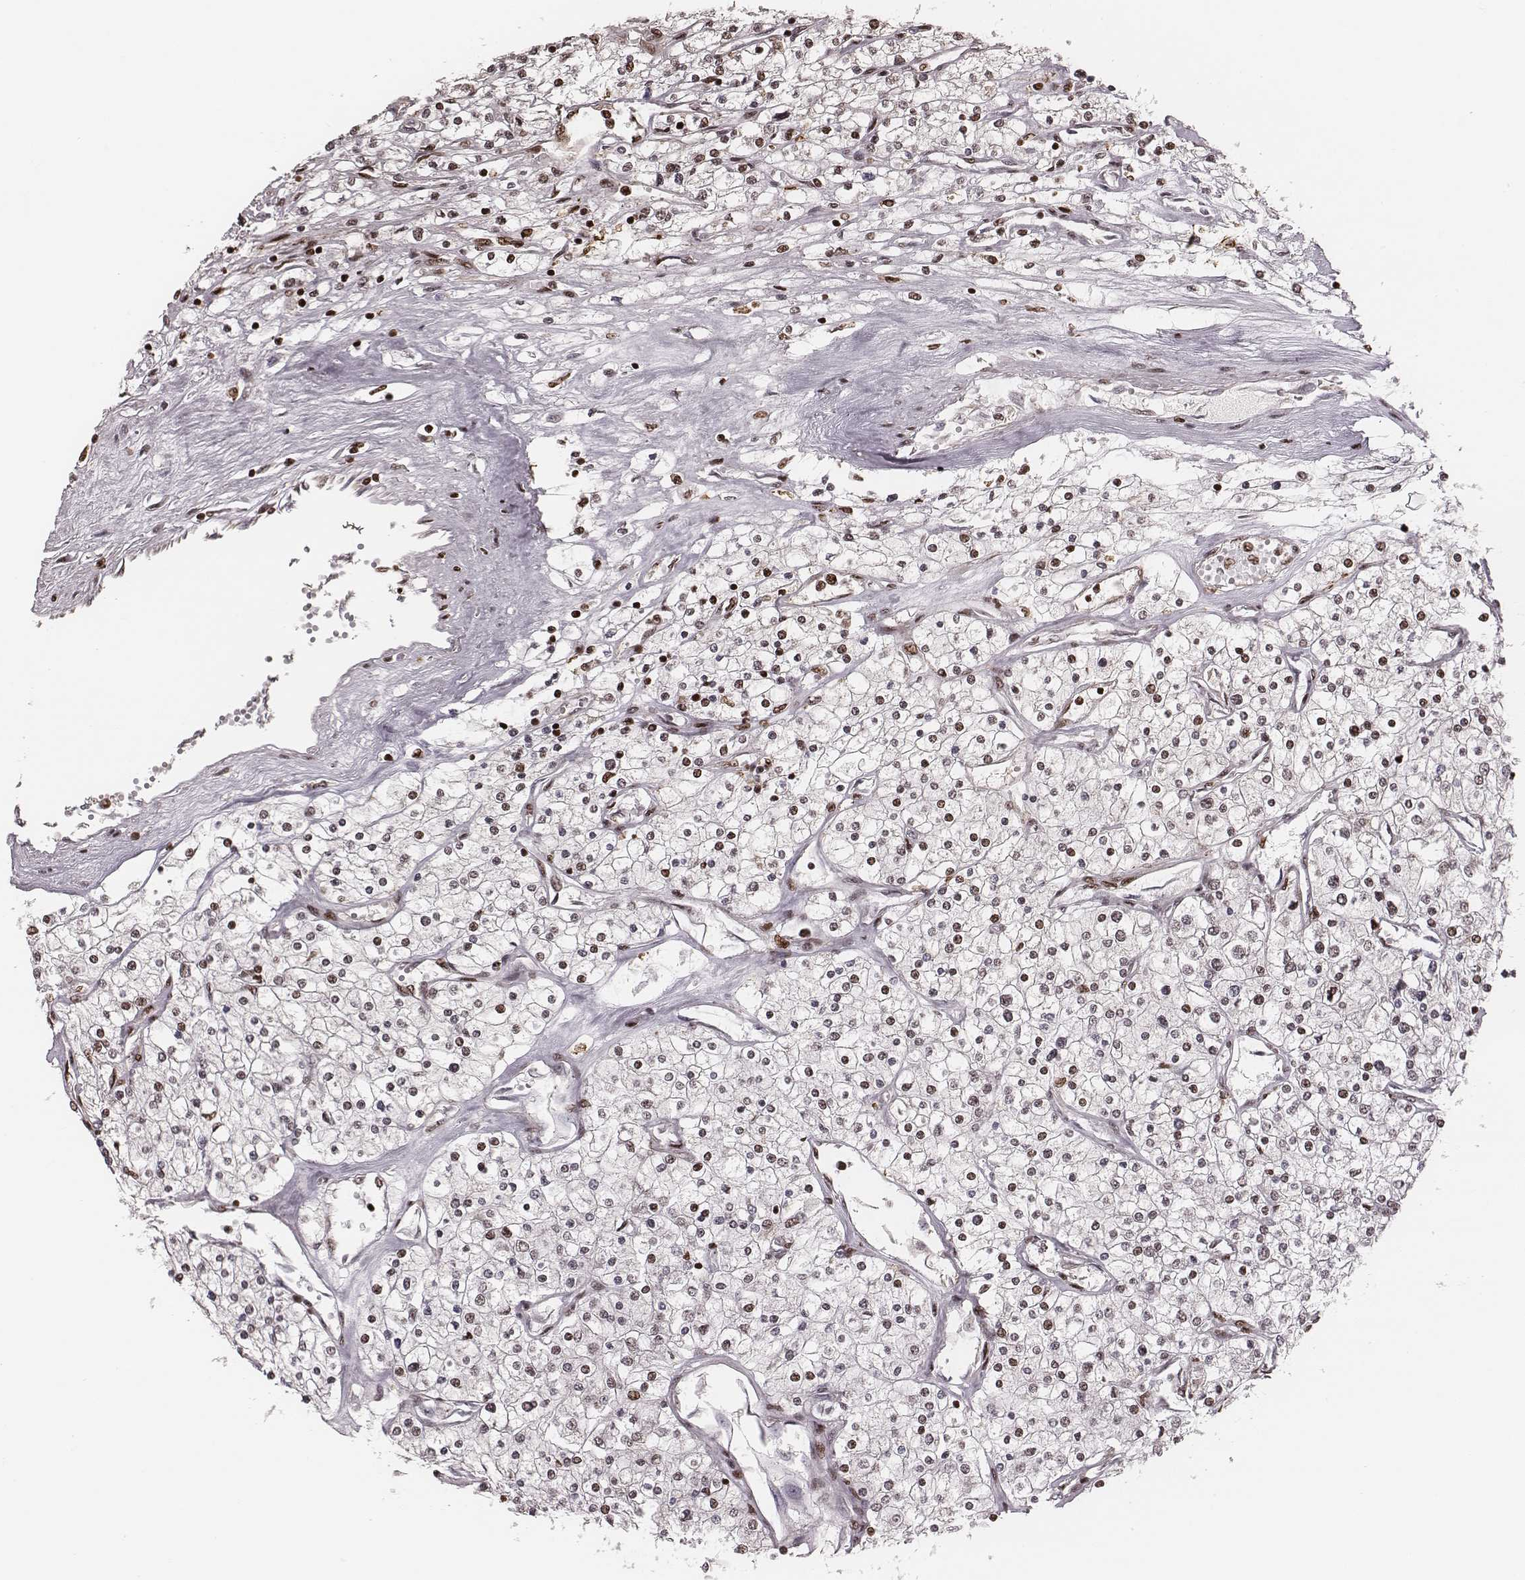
{"staining": {"intensity": "weak", "quantity": "<25%", "location": "nuclear"}, "tissue": "renal cancer", "cell_type": "Tumor cells", "image_type": "cancer", "snomed": [{"axis": "morphology", "description": "Adenocarcinoma, NOS"}, {"axis": "topography", "description": "Kidney"}], "caption": "An image of human renal cancer (adenocarcinoma) is negative for staining in tumor cells. (DAB (3,3'-diaminobenzidine) immunohistochemistry (IHC) visualized using brightfield microscopy, high magnification).", "gene": "VRK3", "patient": {"sex": "male", "age": 80}}